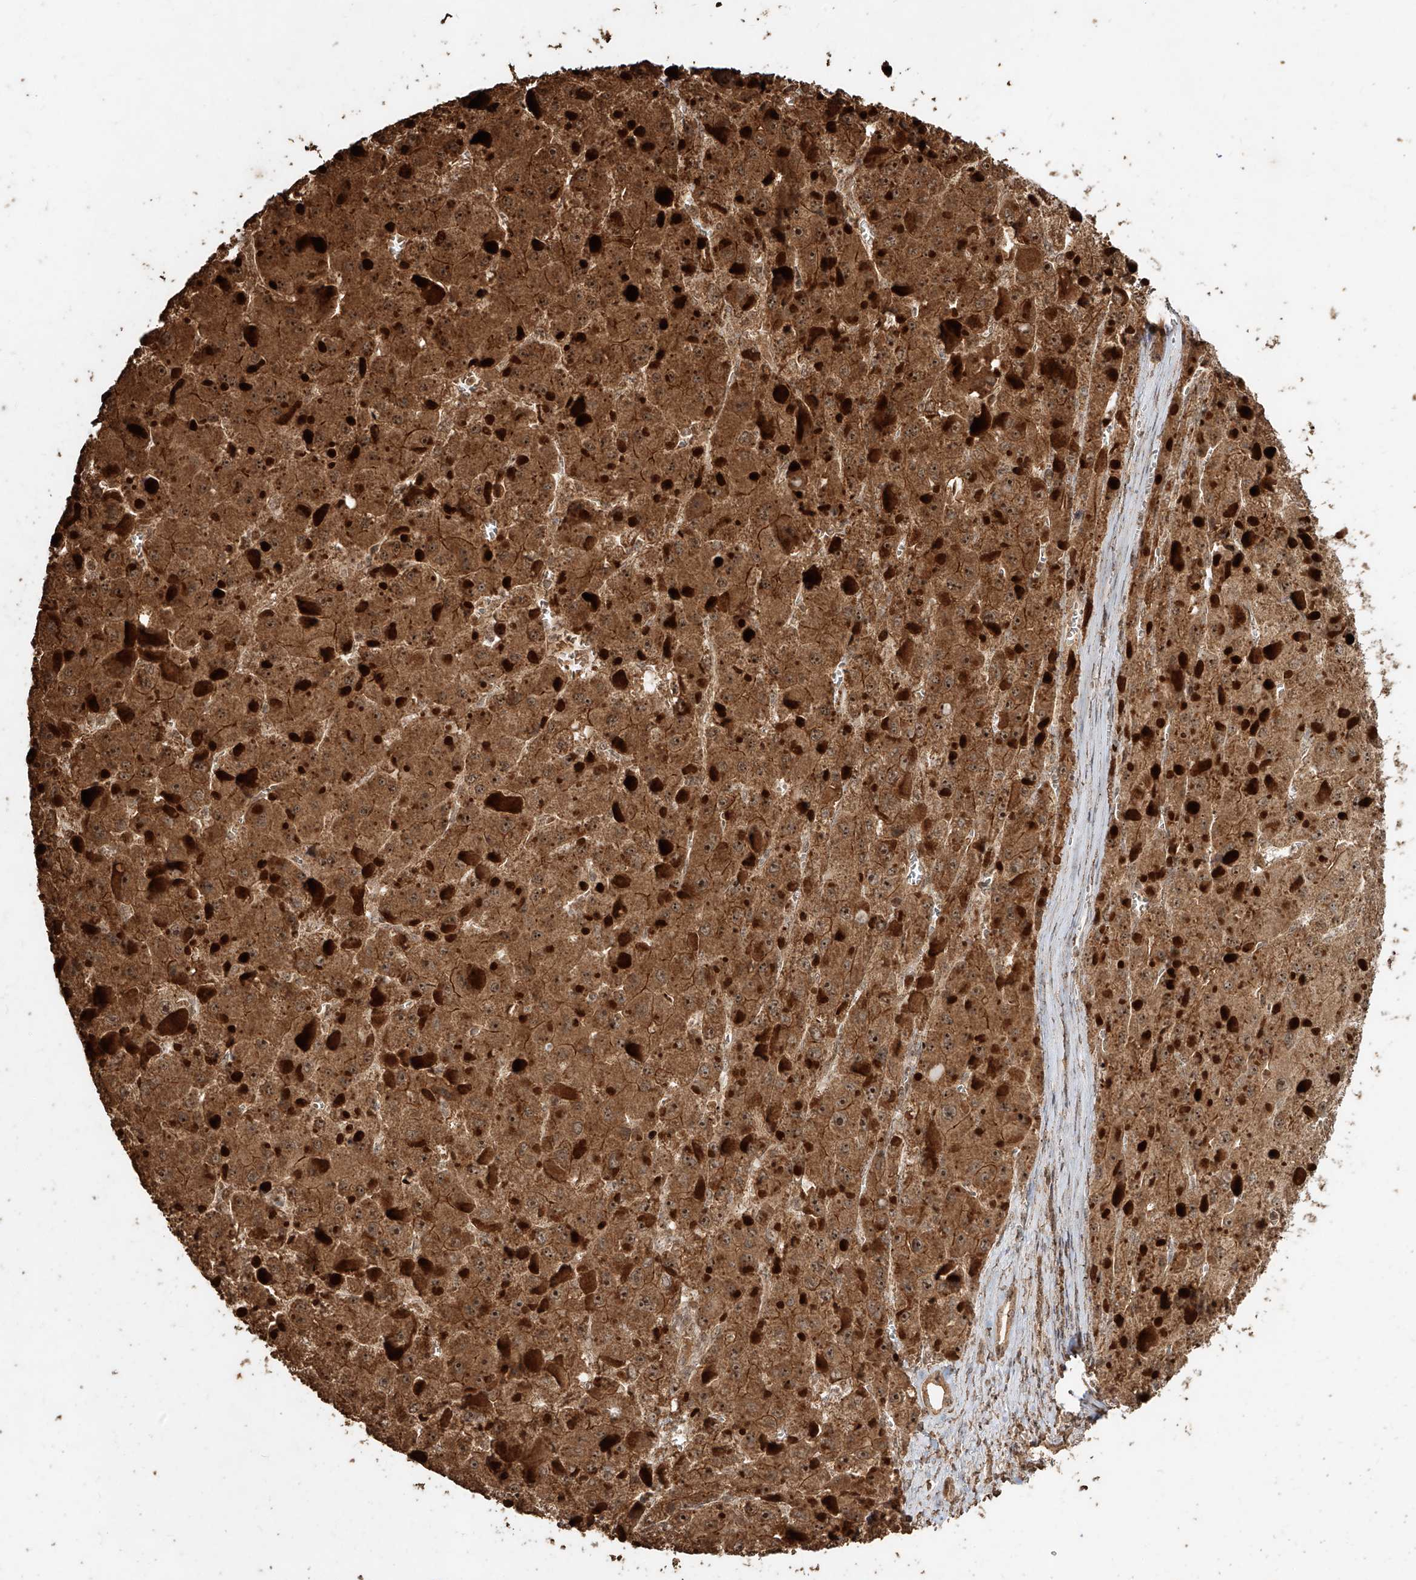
{"staining": {"intensity": "strong", "quantity": ">75%", "location": "cytoplasmic/membranous,nuclear"}, "tissue": "liver cancer", "cell_type": "Tumor cells", "image_type": "cancer", "snomed": [{"axis": "morphology", "description": "Carcinoma, Hepatocellular, NOS"}, {"axis": "topography", "description": "Liver"}], "caption": "Immunohistochemistry (DAB) staining of liver hepatocellular carcinoma exhibits strong cytoplasmic/membranous and nuclear protein positivity in about >75% of tumor cells.", "gene": "ZNF660", "patient": {"sex": "female", "age": 73}}